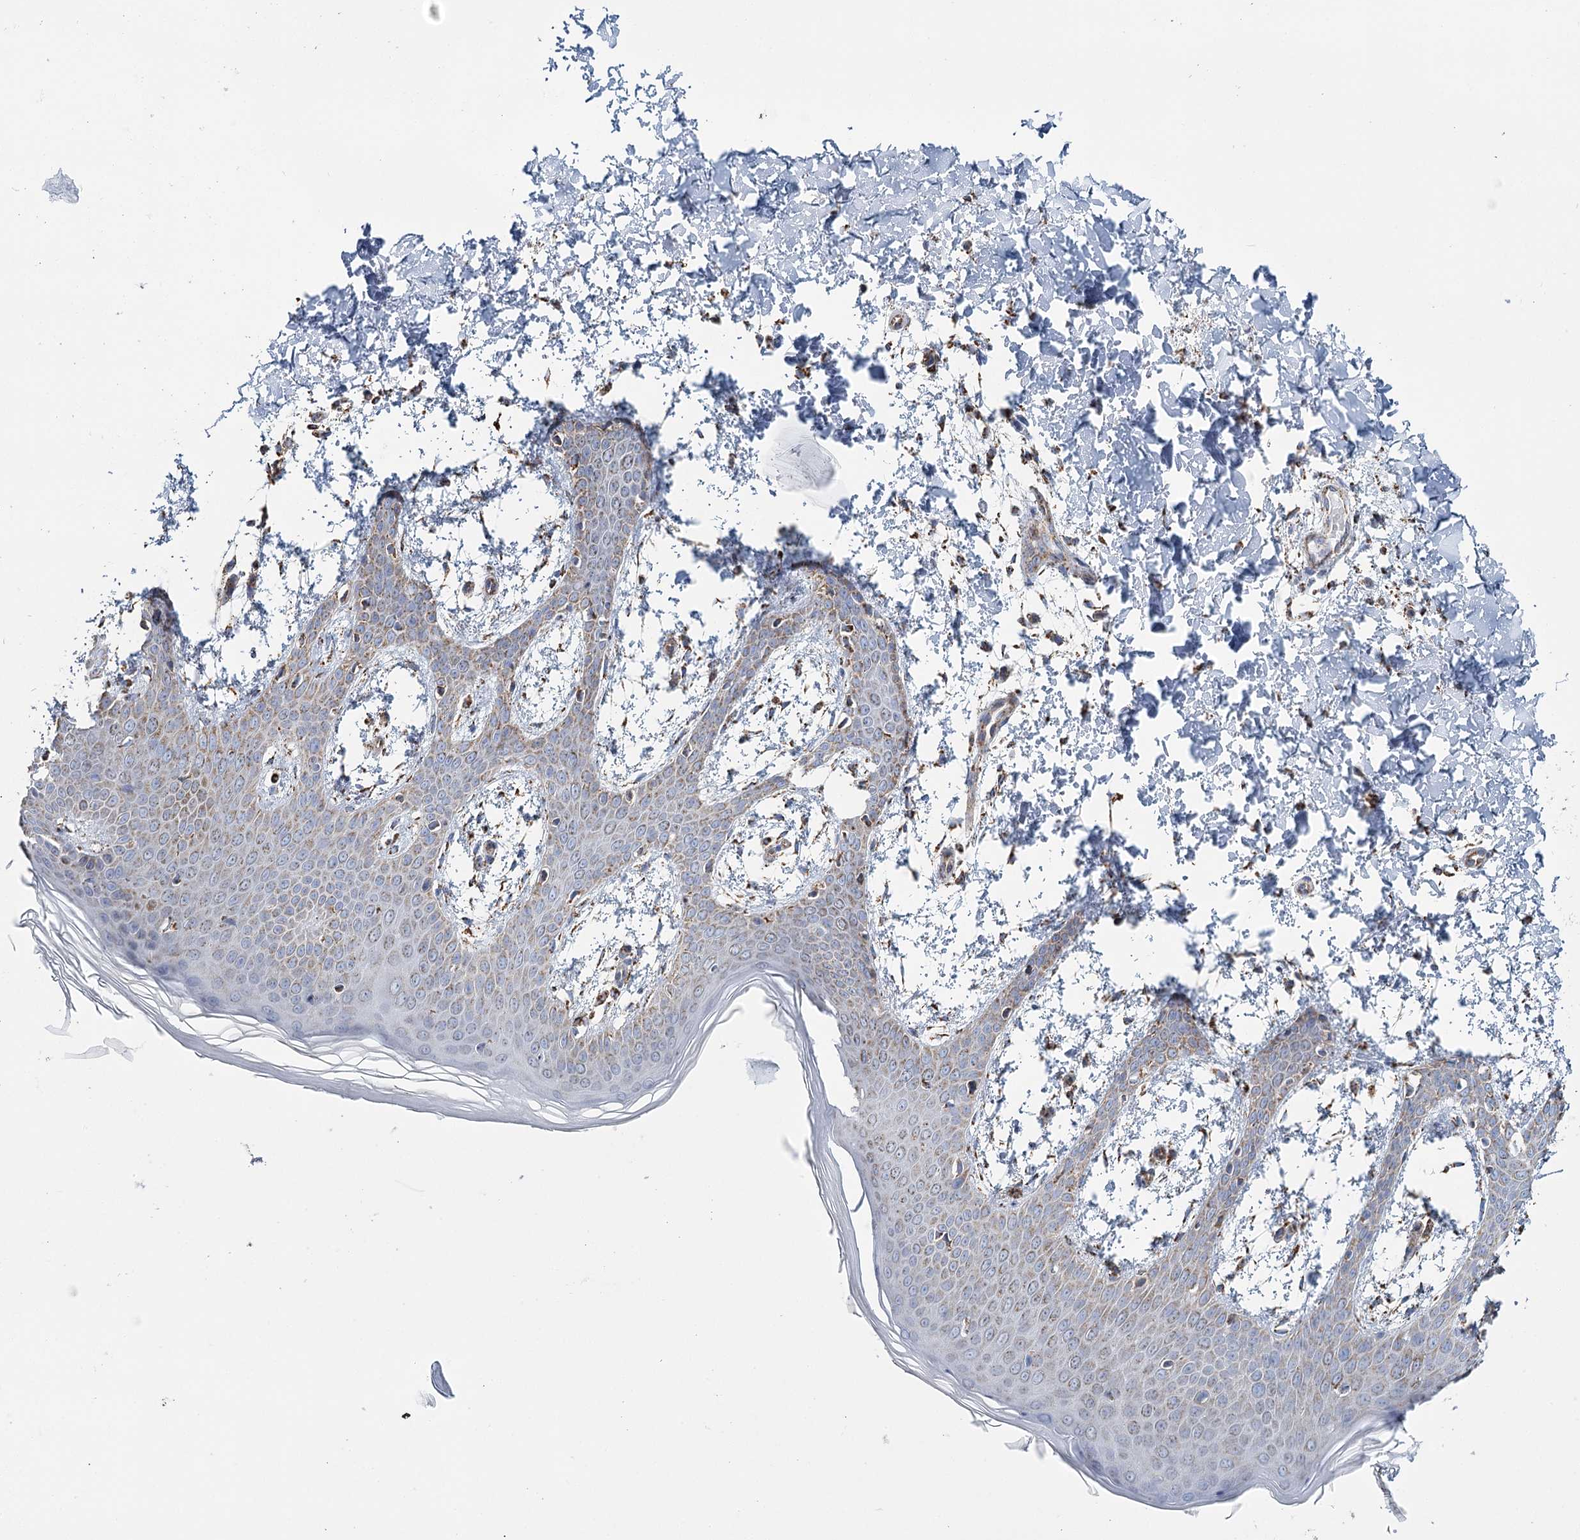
{"staining": {"intensity": "moderate", "quantity": ">75%", "location": "cytoplasmic/membranous"}, "tissue": "skin", "cell_type": "Fibroblasts", "image_type": "normal", "snomed": [{"axis": "morphology", "description": "Normal tissue, NOS"}, {"axis": "topography", "description": "Skin"}], "caption": "Moderate cytoplasmic/membranous expression is present in about >75% of fibroblasts in normal skin.", "gene": "MRPL44", "patient": {"sex": "male", "age": 36}}